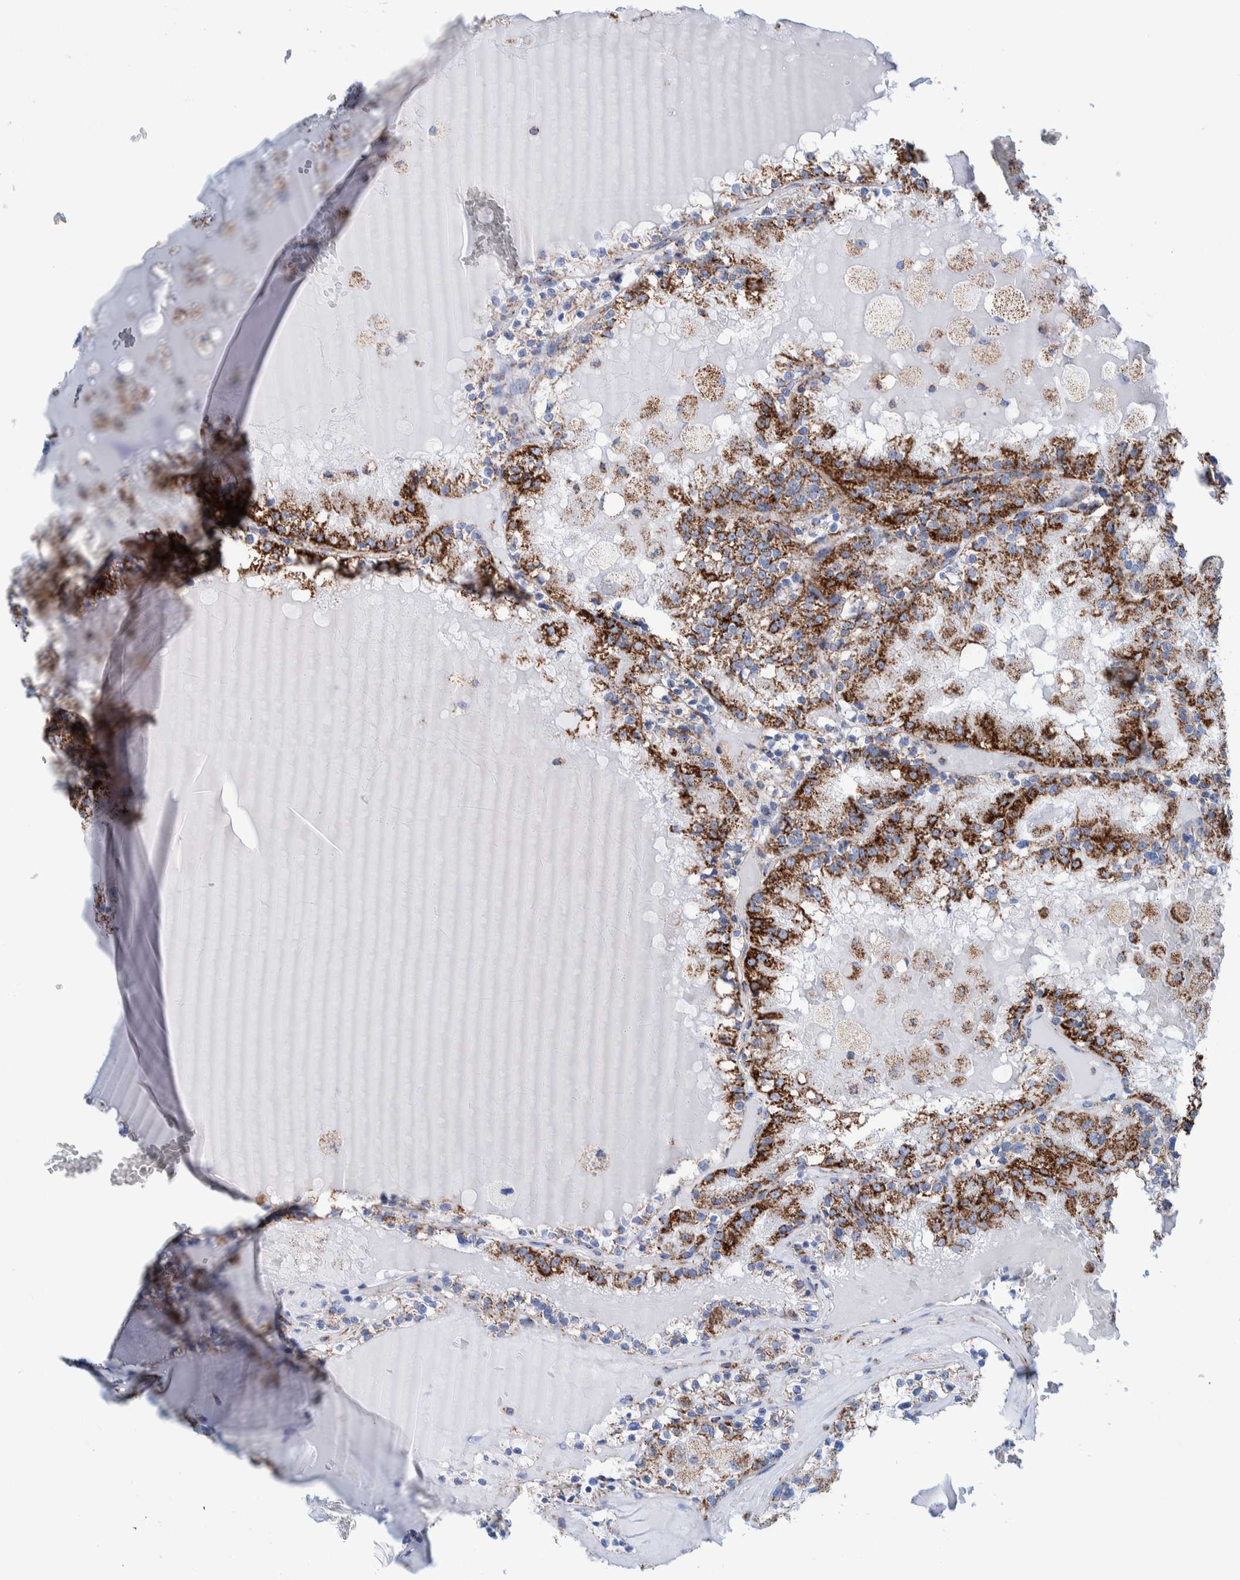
{"staining": {"intensity": "strong", "quantity": ">75%", "location": "cytoplasmic/membranous"}, "tissue": "renal cancer", "cell_type": "Tumor cells", "image_type": "cancer", "snomed": [{"axis": "morphology", "description": "Adenocarcinoma, NOS"}, {"axis": "topography", "description": "Kidney"}], "caption": "This photomicrograph displays immunohistochemistry staining of human renal cancer, with high strong cytoplasmic/membranous staining in approximately >75% of tumor cells.", "gene": "DECR1", "patient": {"sex": "female", "age": 56}}